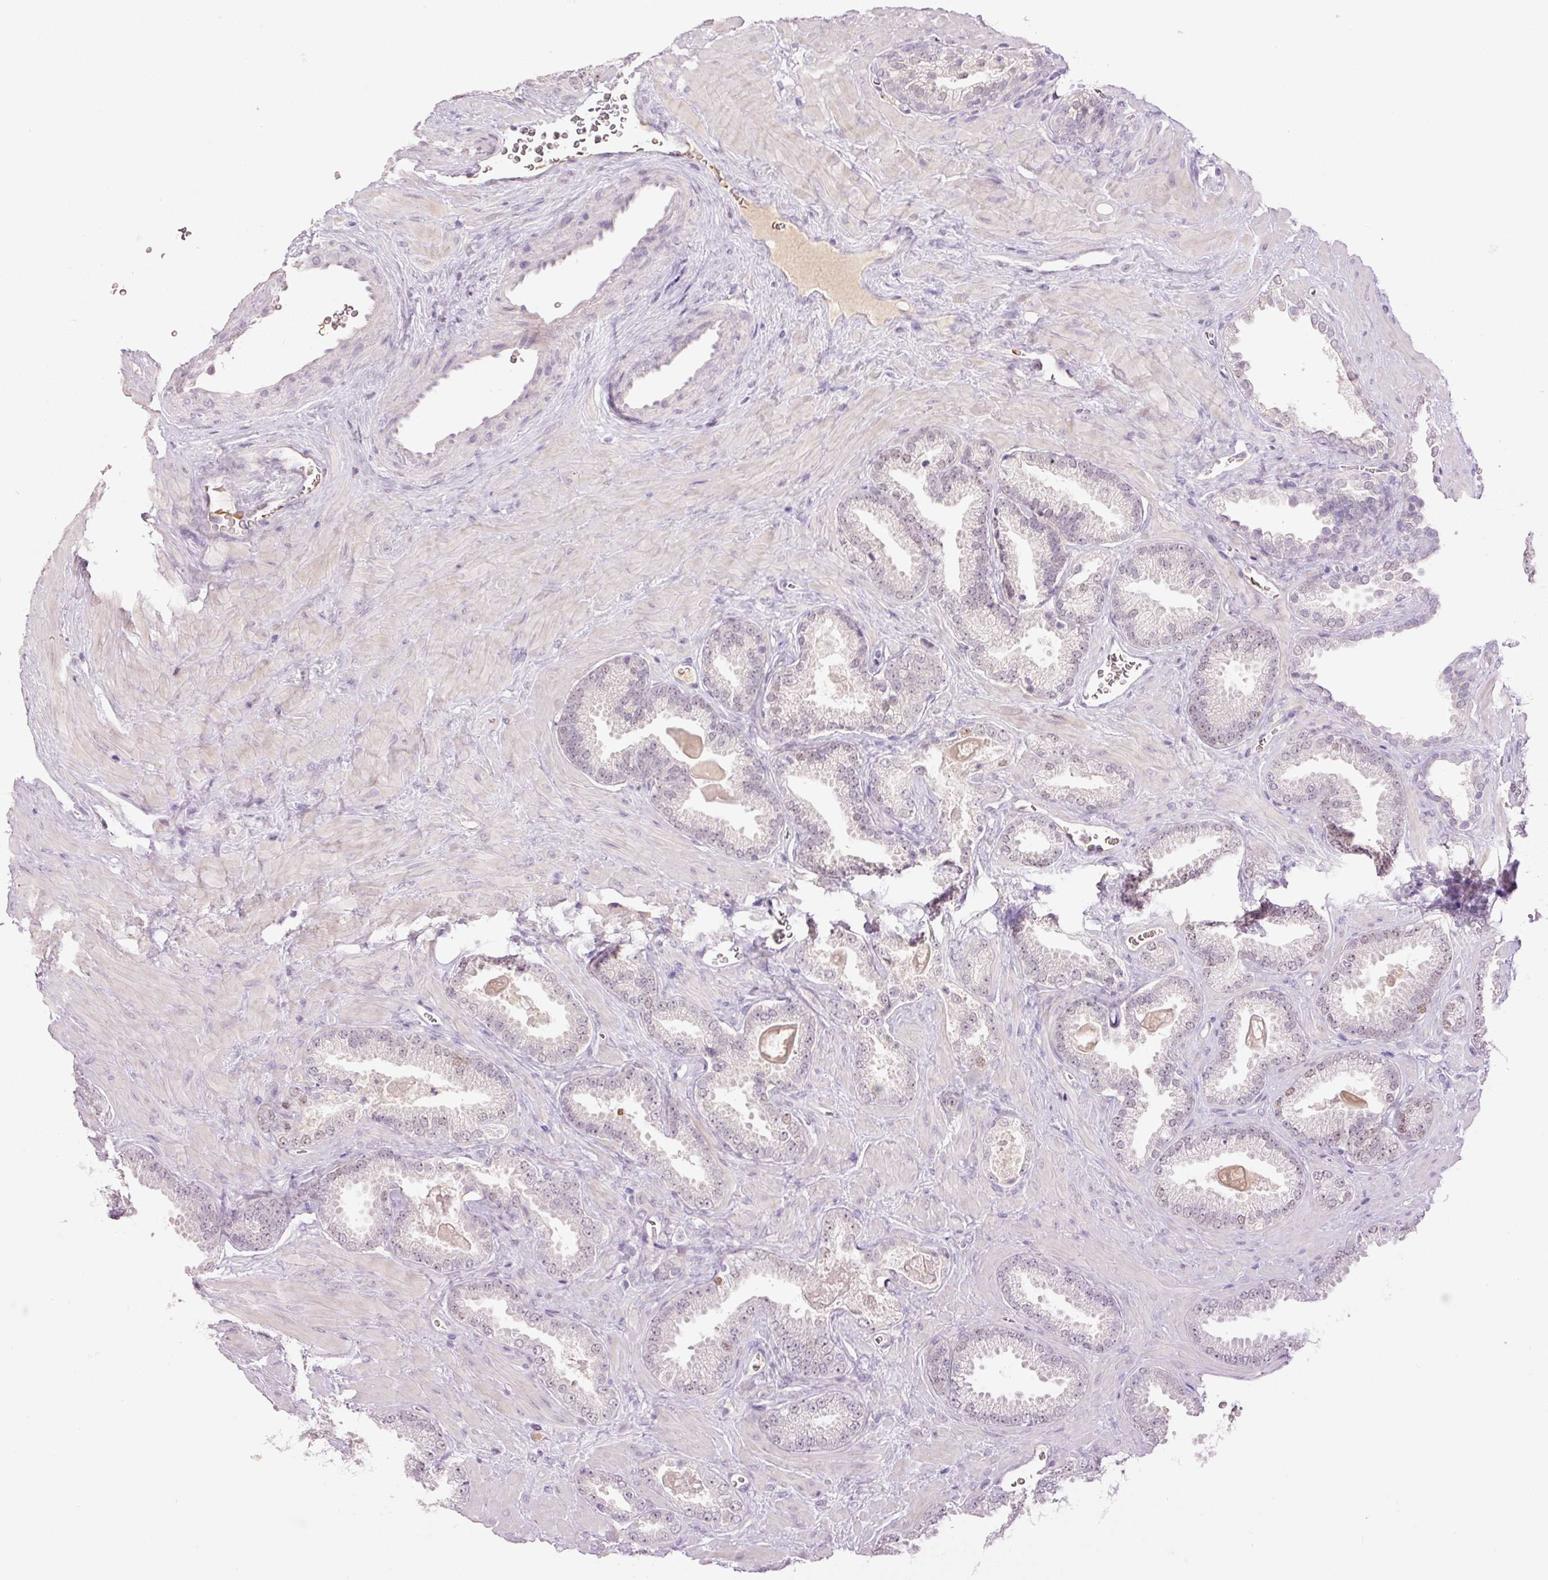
{"staining": {"intensity": "weak", "quantity": "<25%", "location": "nuclear"}, "tissue": "prostate cancer", "cell_type": "Tumor cells", "image_type": "cancer", "snomed": [{"axis": "morphology", "description": "Adenocarcinoma, Low grade"}, {"axis": "topography", "description": "Prostate"}], "caption": "Tumor cells show no significant expression in prostate cancer.", "gene": "LY6G6D", "patient": {"sex": "male", "age": 62}}